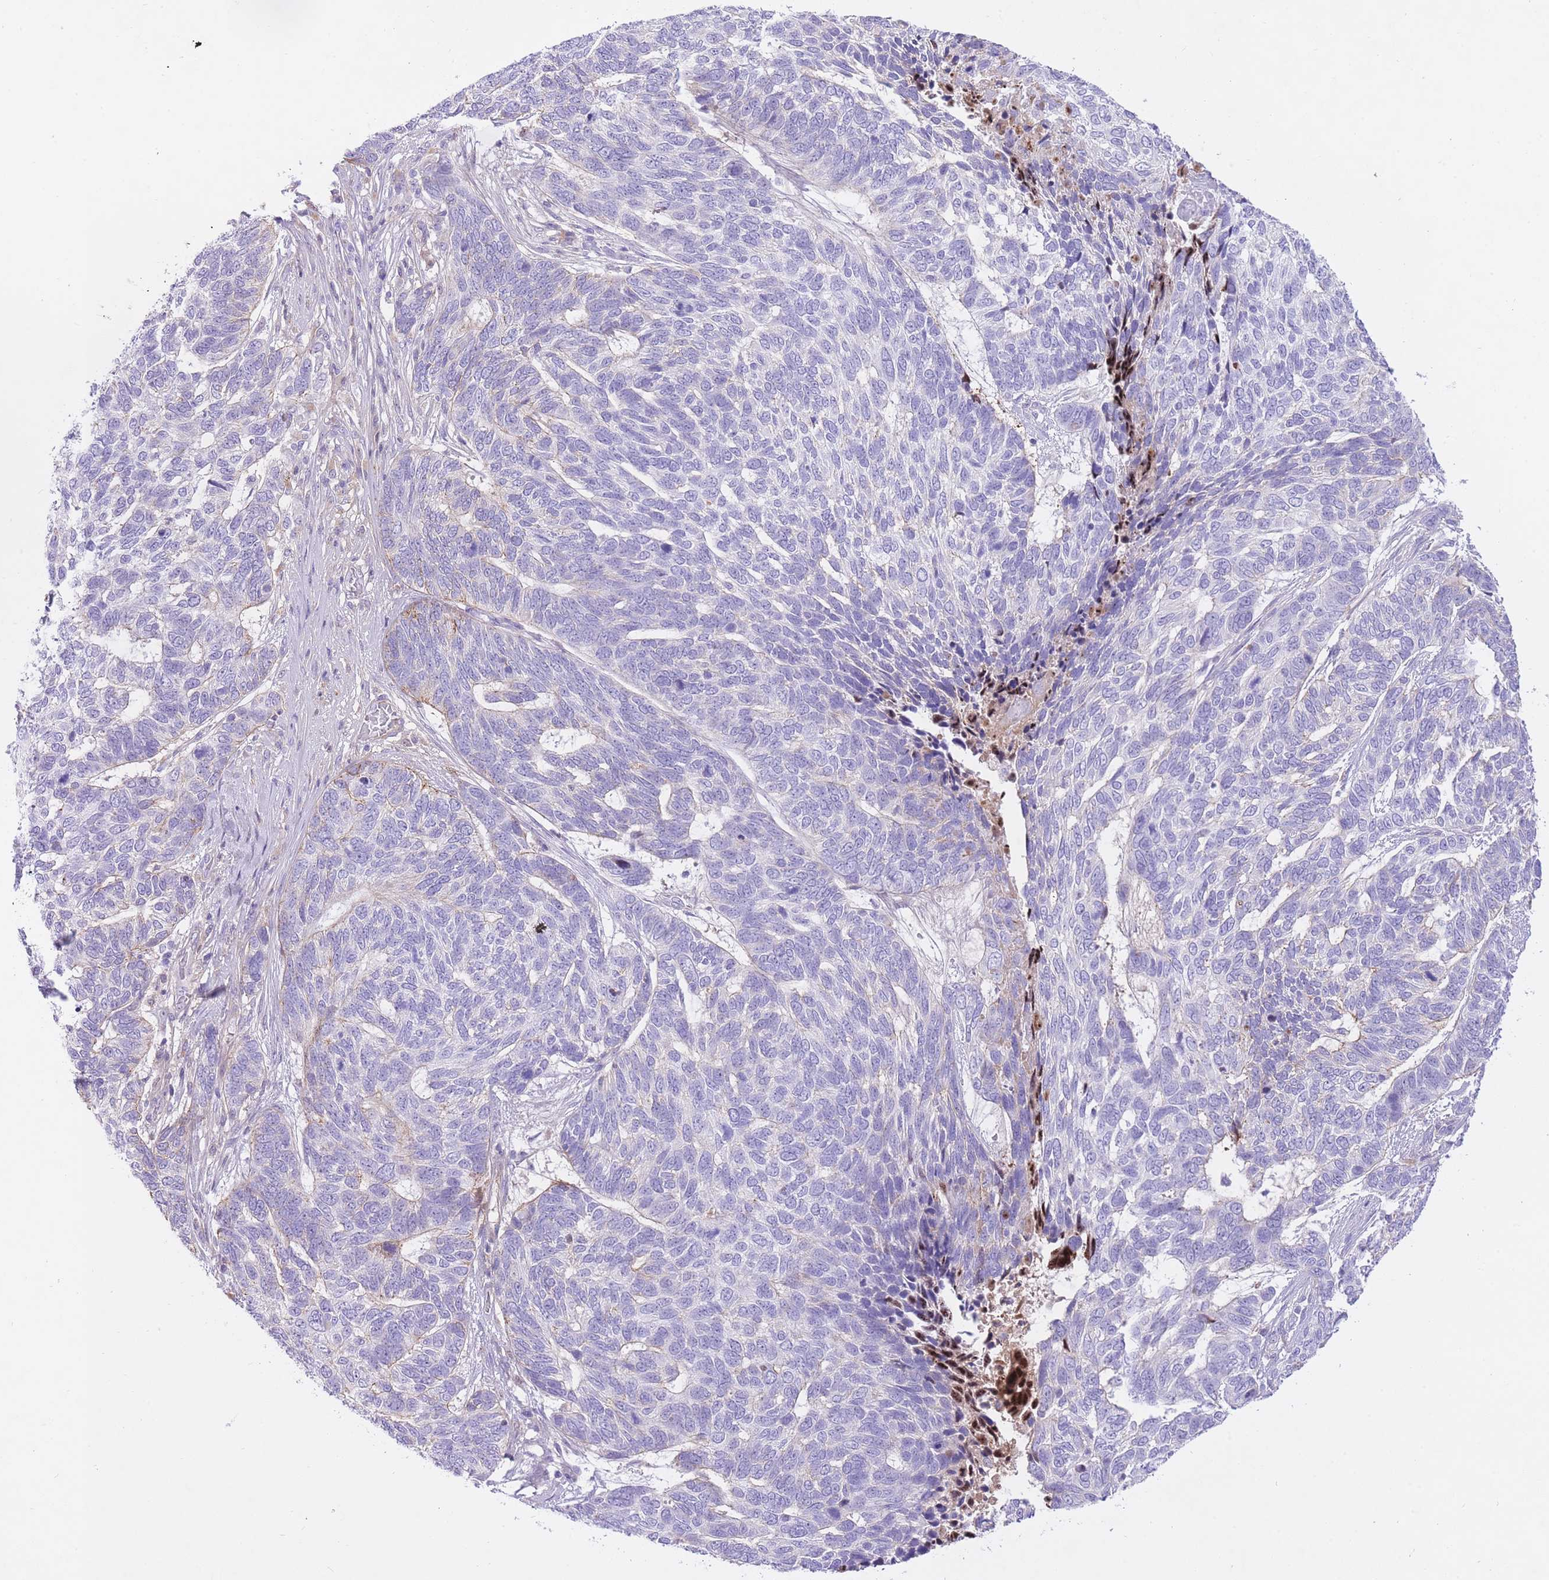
{"staining": {"intensity": "negative", "quantity": "none", "location": "none"}, "tissue": "skin cancer", "cell_type": "Tumor cells", "image_type": "cancer", "snomed": [{"axis": "morphology", "description": "Basal cell carcinoma"}, {"axis": "topography", "description": "Skin"}], "caption": "Immunohistochemistry photomicrograph of human skin cancer (basal cell carcinoma) stained for a protein (brown), which shows no expression in tumor cells. (DAB immunohistochemistry (IHC), high magnification).", "gene": "HRG", "patient": {"sex": "female", "age": 65}}